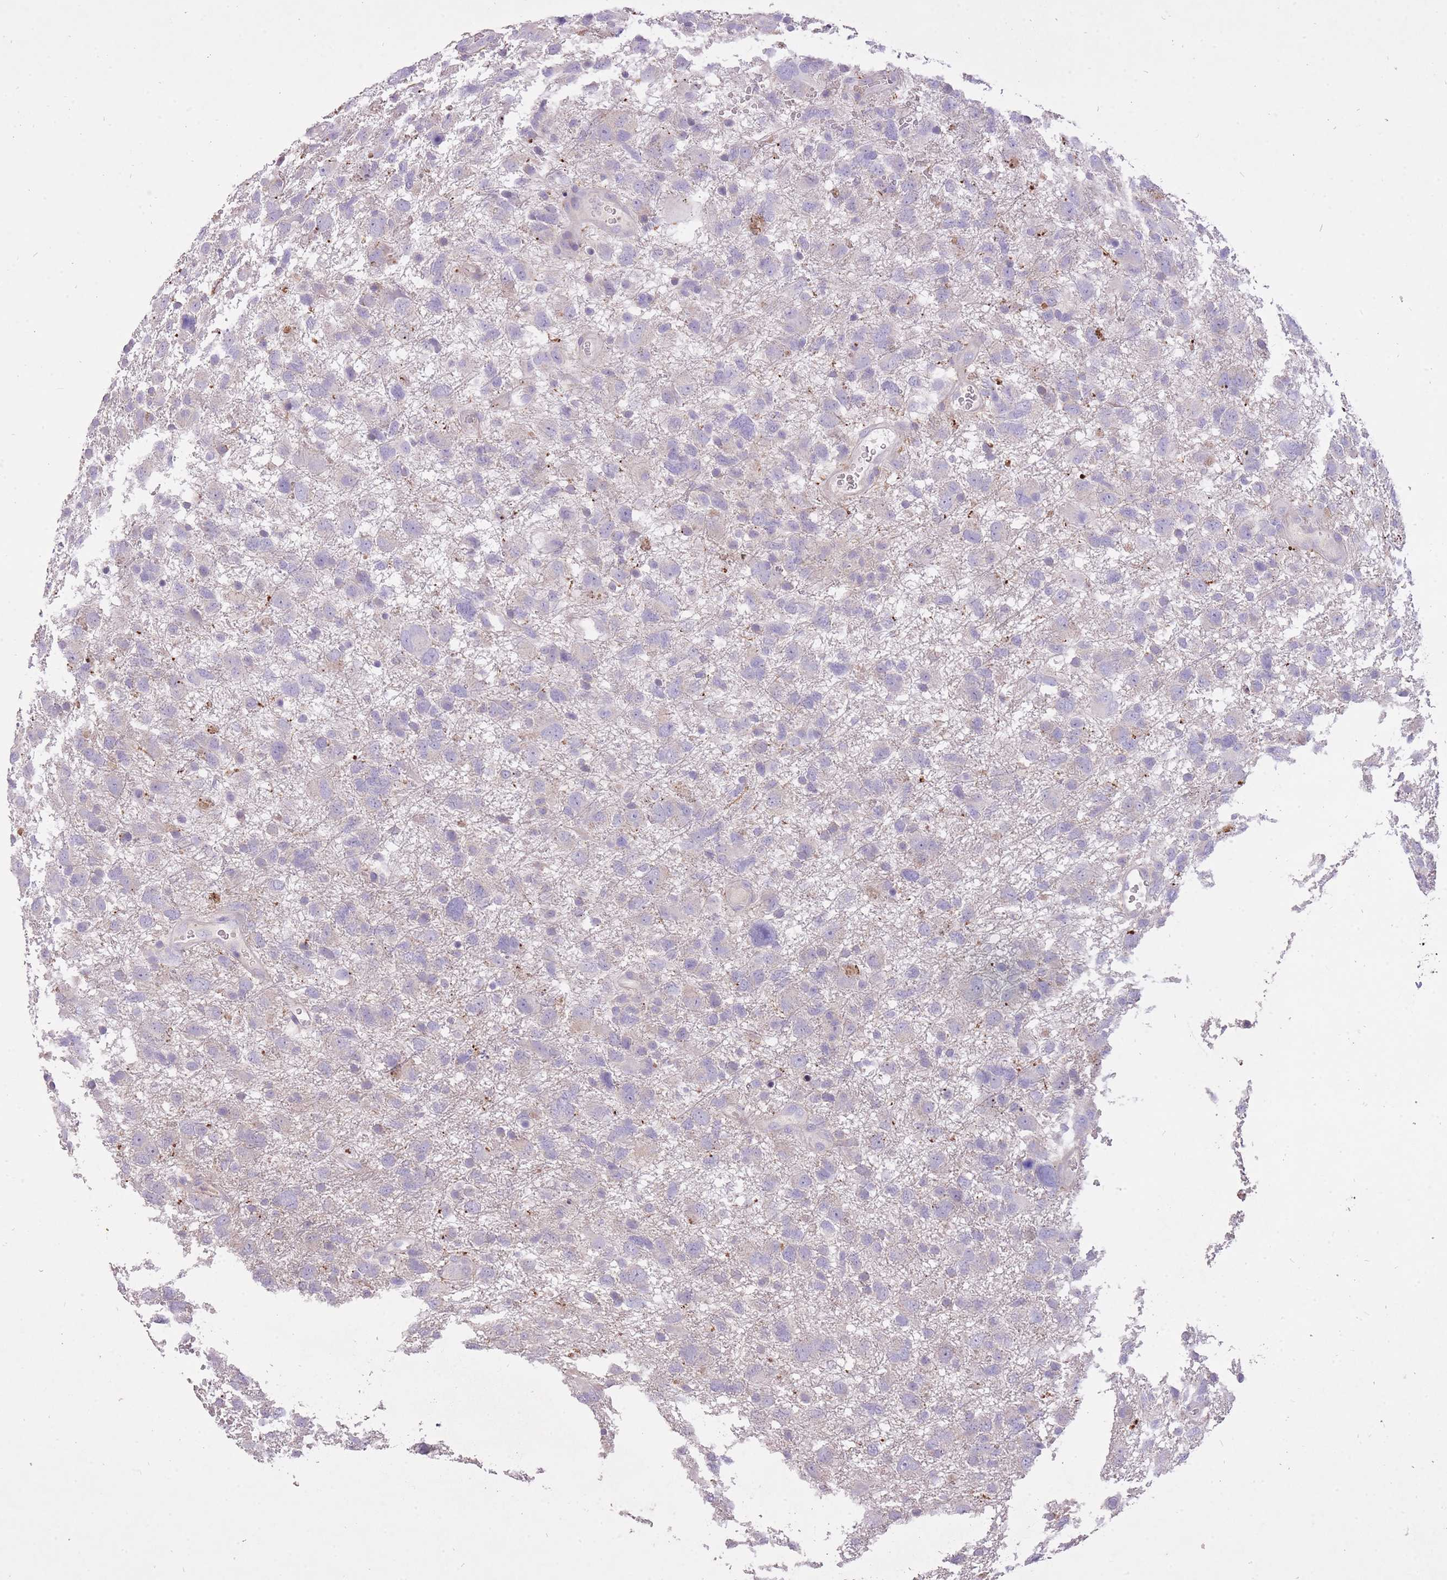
{"staining": {"intensity": "negative", "quantity": "none", "location": "none"}, "tissue": "glioma", "cell_type": "Tumor cells", "image_type": "cancer", "snomed": [{"axis": "morphology", "description": "Glioma, malignant, High grade"}, {"axis": "topography", "description": "Brain"}], "caption": "A high-resolution histopathology image shows immunohistochemistry staining of glioma, which reveals no significant expression in tumor cells. (DAB immunohistochemistry, high magnification).", "gene": "FRG2C", "patient": {"sex": "male", "age": 61}}